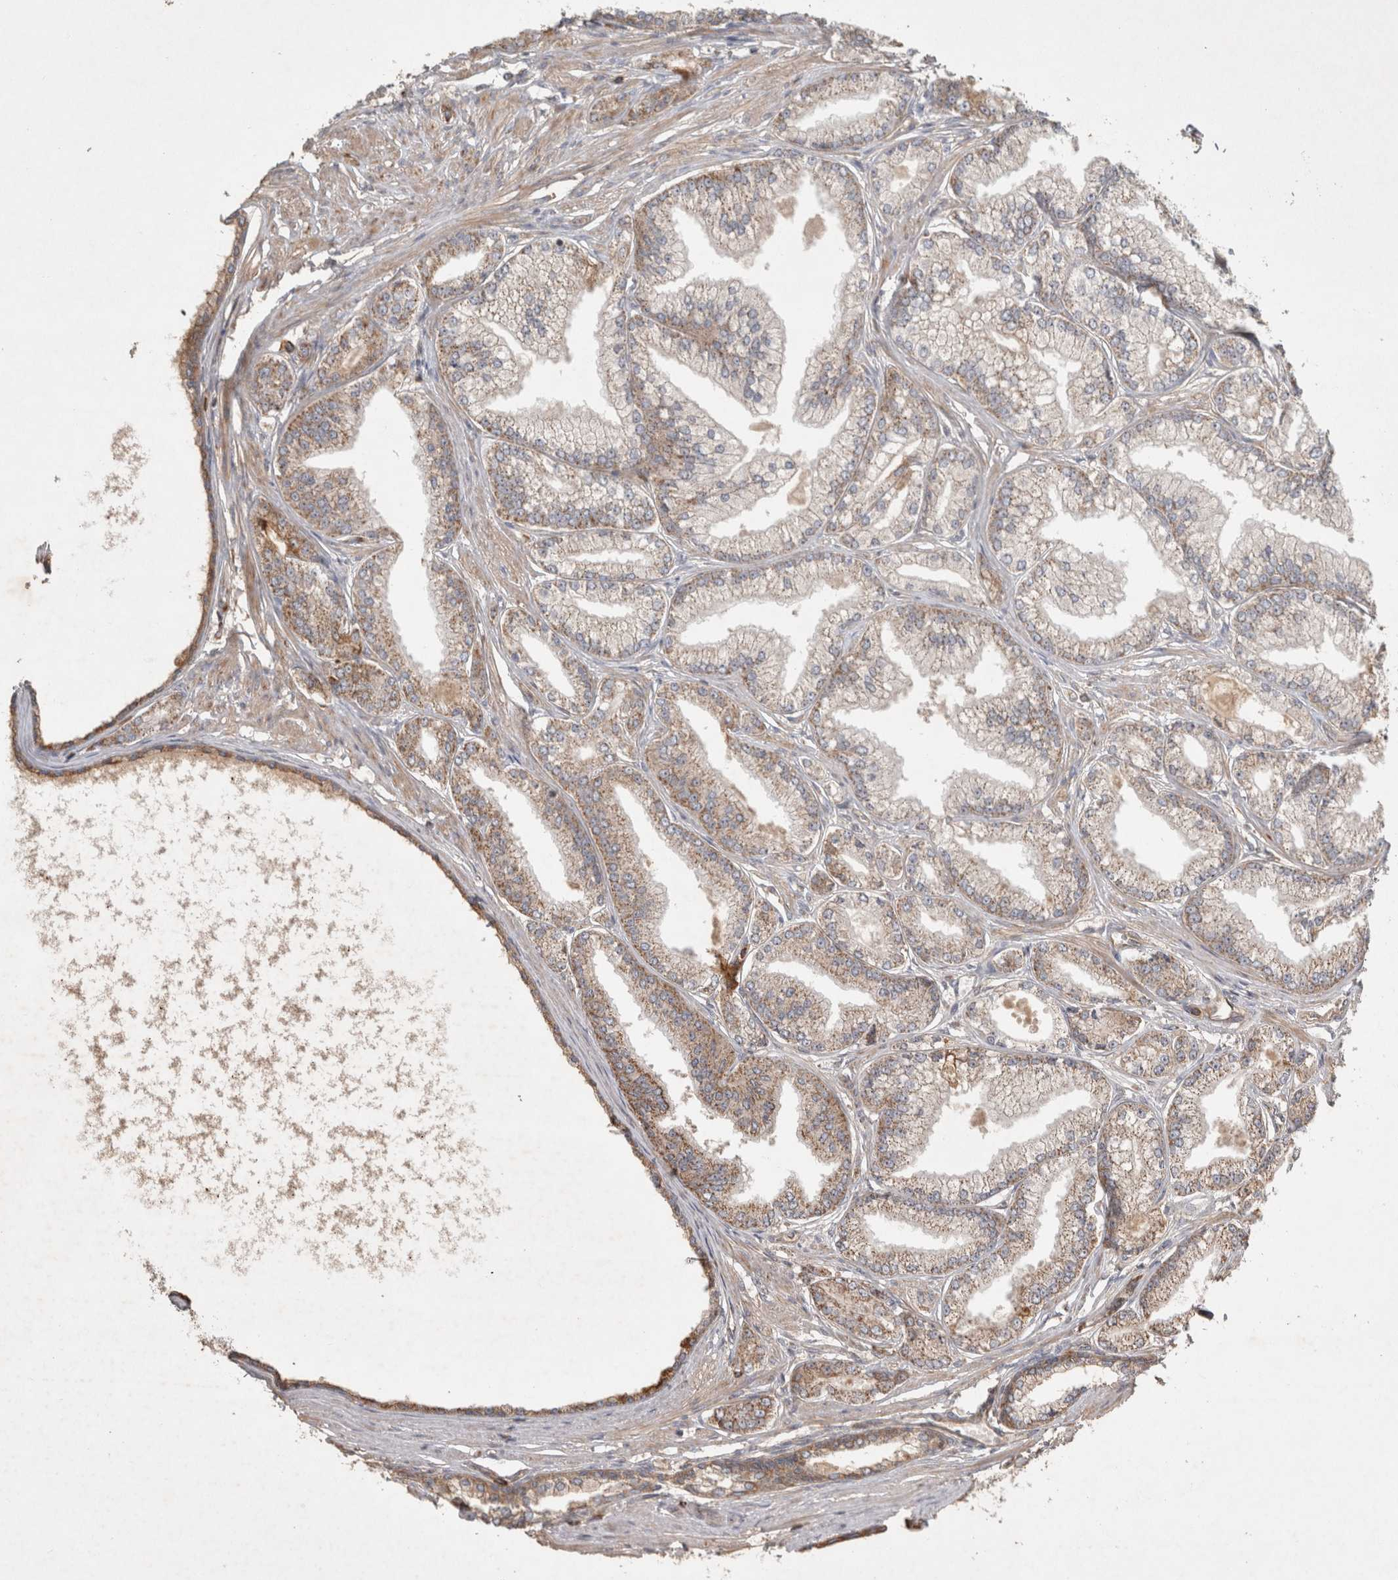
{"staining": {"intensity": "weak", "quantity": ">75%", "location": "cytoplasmic/membranous"}, "tissue": "prostate cancer", "cell_type": "Tumor cells", "image_type": "cancer", "snomed": [{"axis": "morphology", "description": "Adenocarcinoma, Low grade"}, {"axis": "topography", "description": "Prostate"}], "caption": "This histopathology image exhibits prostate low-grade adenocarcinoma stained with immunohistochemistry to label a protein in brown. The cytoplasmic/membranous of tumor cells show weak positivity for the protein. Nuclei are counter-stained blue.", "gene": "SERAC1", "patient": {"sex": "male", "age": 52}}